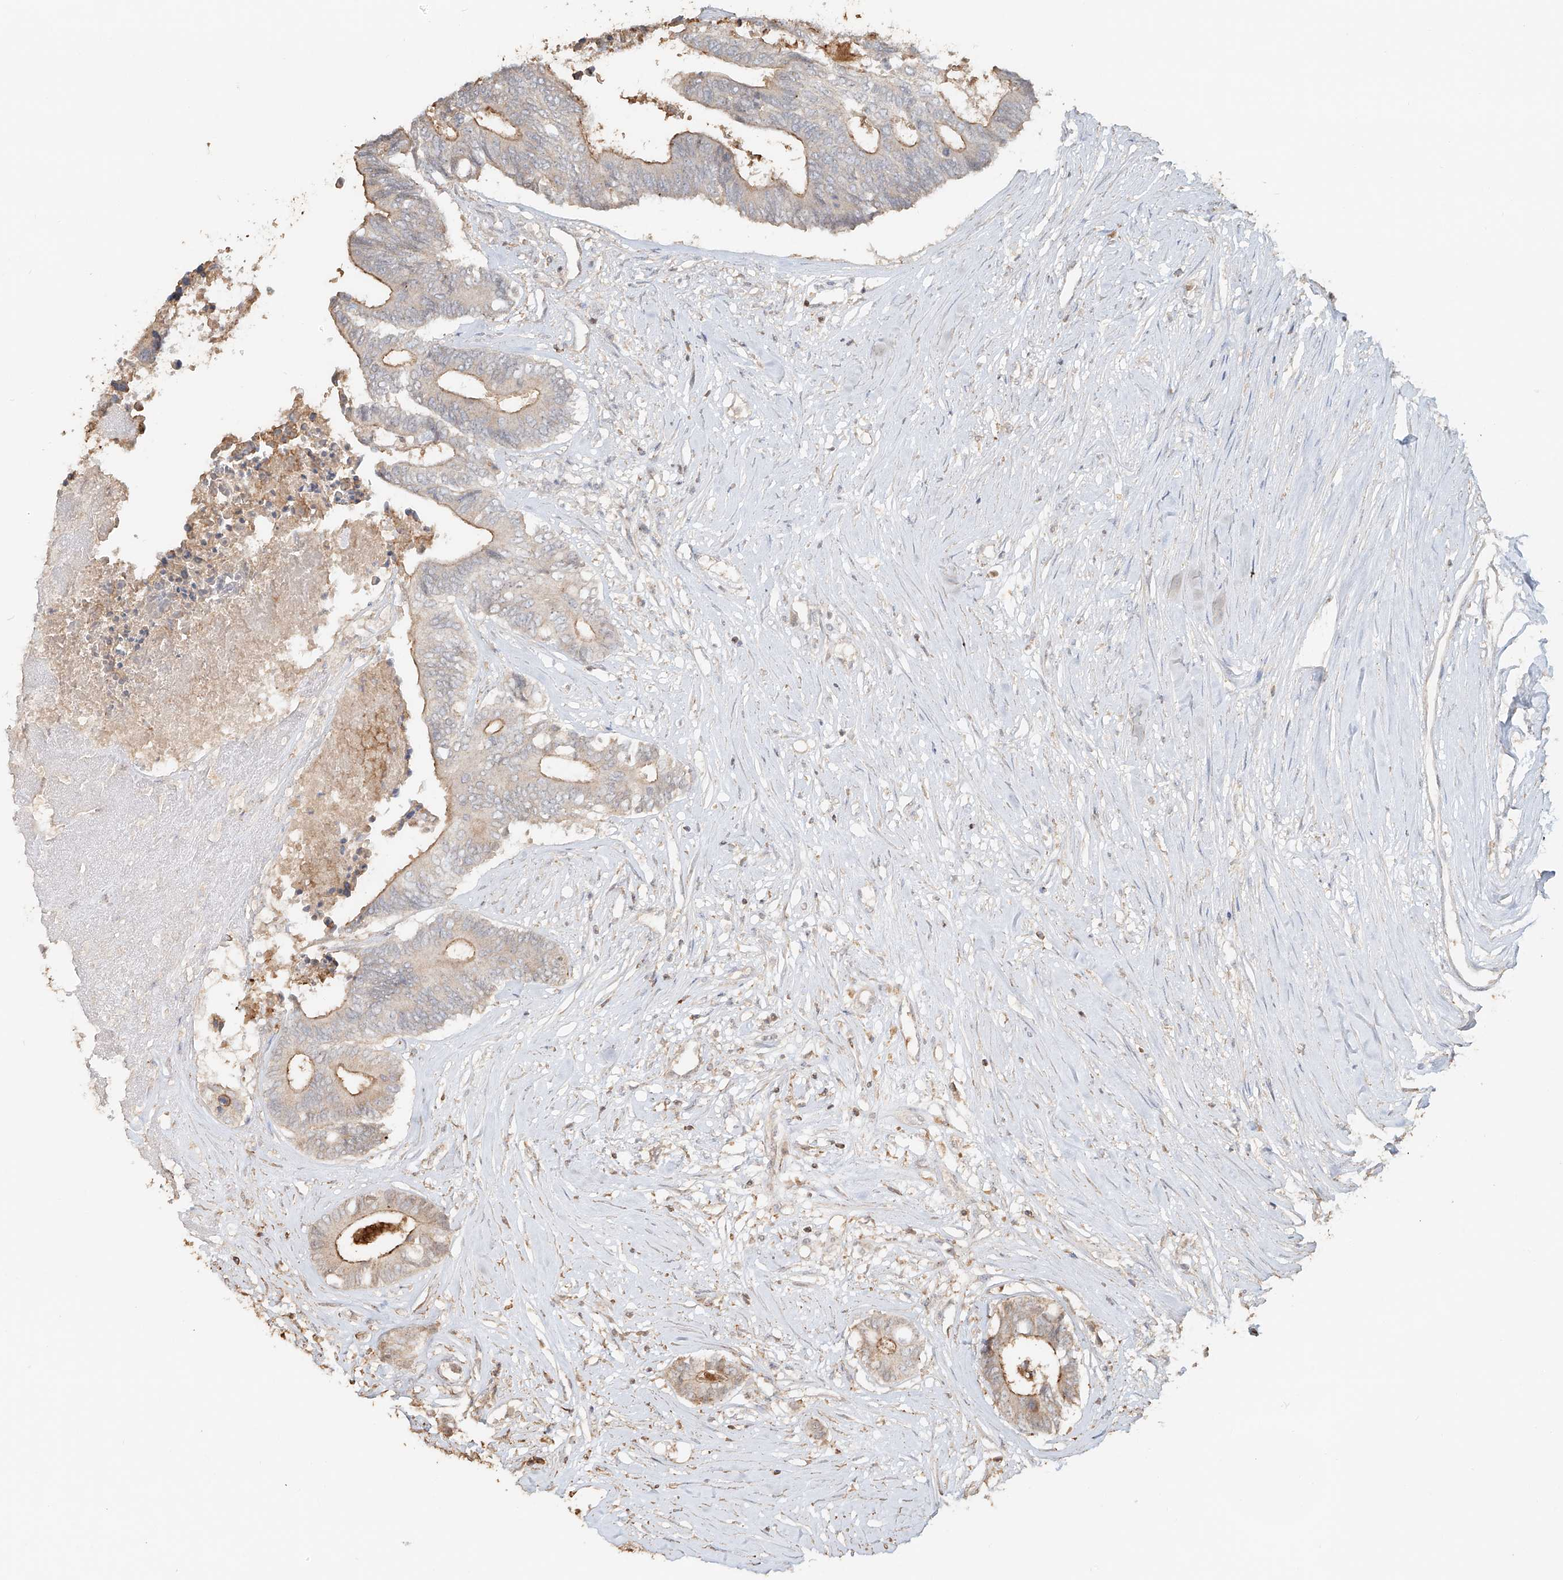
{"staining": {"intensity": "moderate", "quantity": "<25%", "location": "cytoplasmic/membranous"}, "tissue": "colorectal cancer", "cell_type": "Tumor cells", "image_type": "cancer", "snomed": [{"axis": "morphology", "description": "Adenocarcinoma, NOS"}, {"axis": "topography", "description": "Rectum"}], "caption": "Immunohistochemical staining of colorectal cancer displays low levels of moderate cytoplasmic/membranous protein expression in approximately <25% of tumor cells. The protein of interest is stained brown, and the nuclei are stained in blue (DAB IHC with brightfield microscopy, high magnification).", "gene": "NPHS1", "patient": {"sex": "male", "age": 63}}